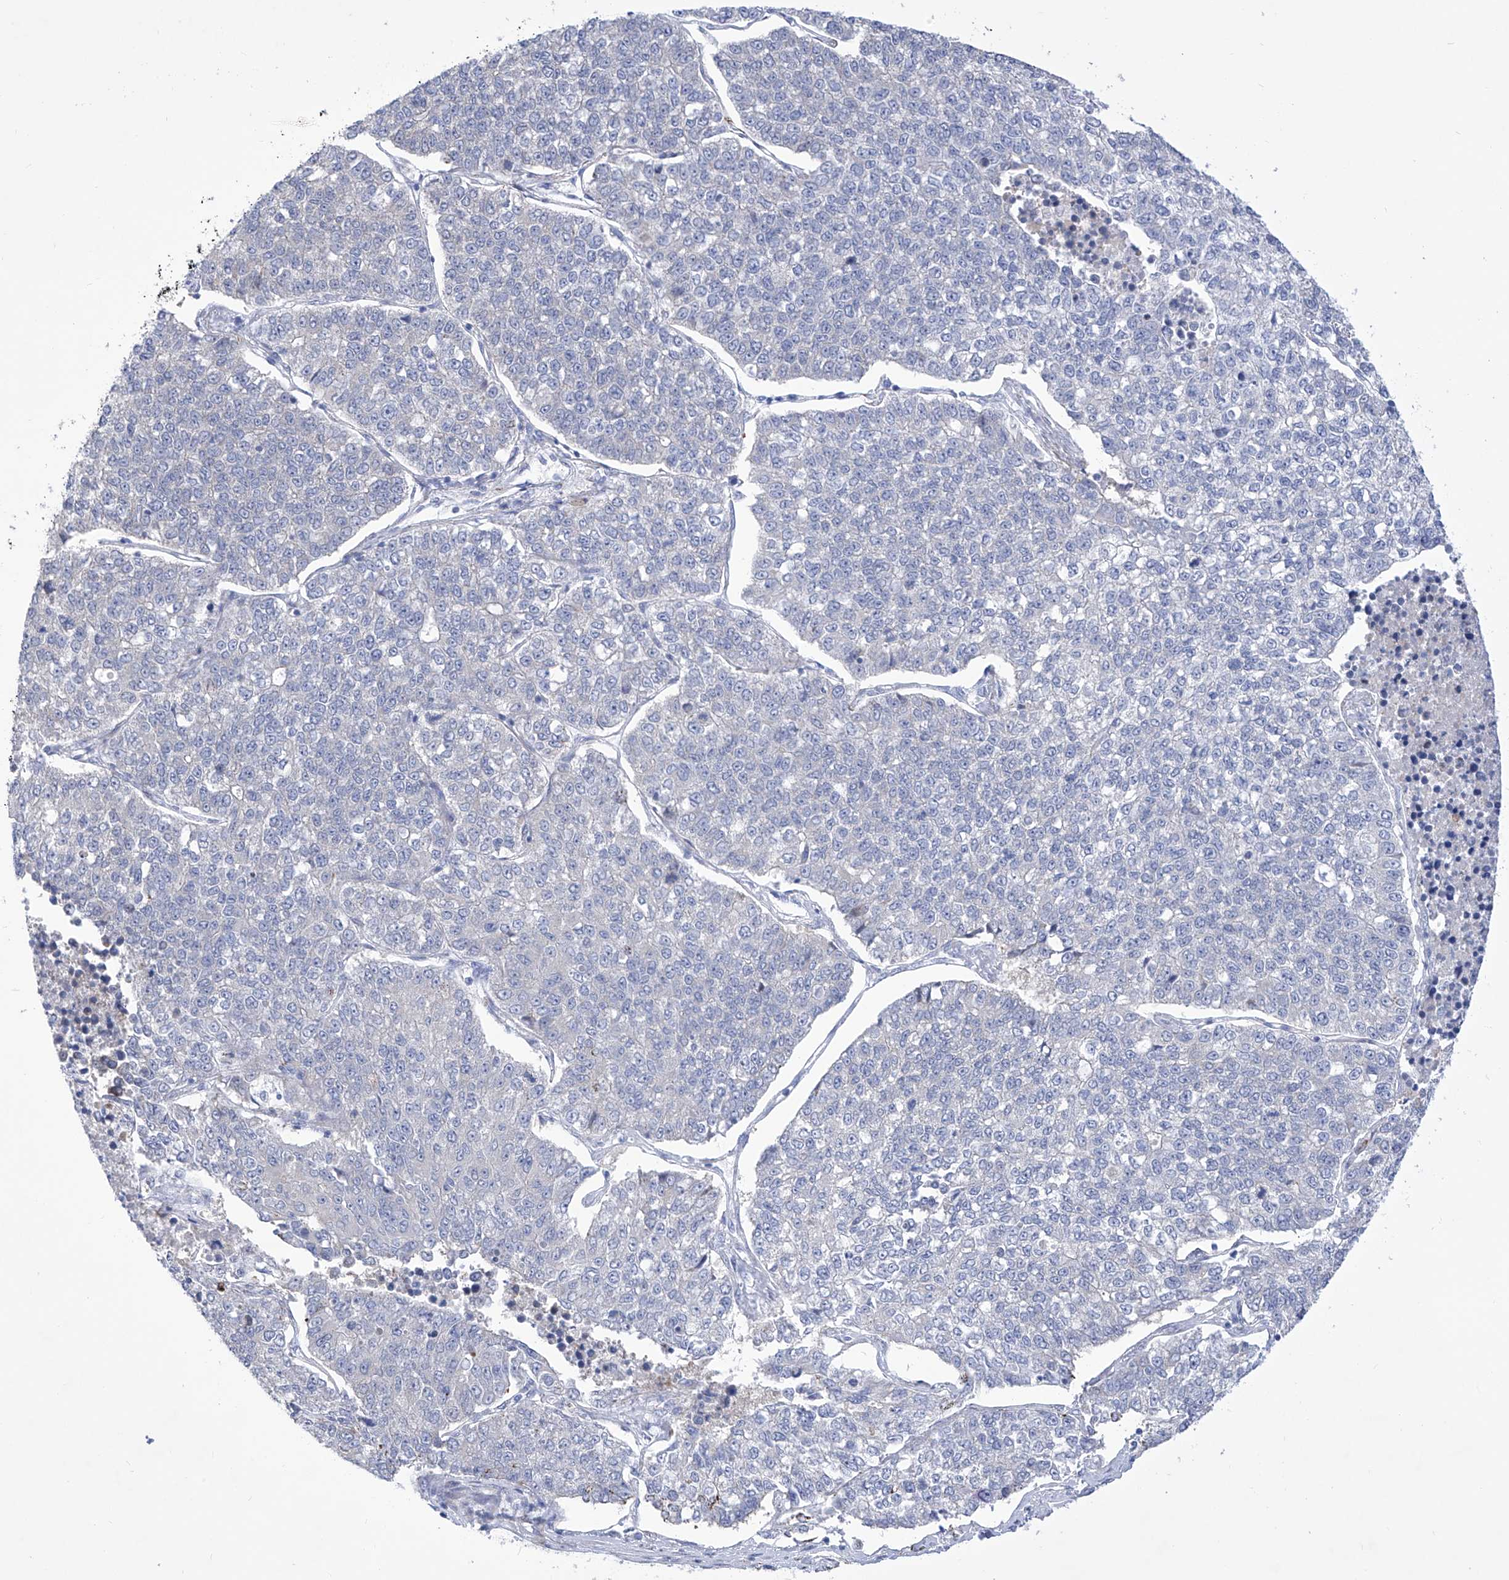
{"staining": {"intensity": "negative", "quantity": "none", "location": "none"}, "tissue": "lung cancer", "cell_type": "Tumor cells", "image_type": "cancer", "snomed": [{"axis": "morphology", "description": "Adenocarcinoma, NOS"}, {"axis": "topography", "description": "Lung"}], "caption": "Immunohistochemistry histopathology image of lung cancer stained for a protein (brown), which shows no staining in tumor cells. (DAB (3,3'-diaminobenzidine) immunohistochemistry, high magnification).", "gene": "C1orf87", "patient": {"sex": "male", "age": 49}}